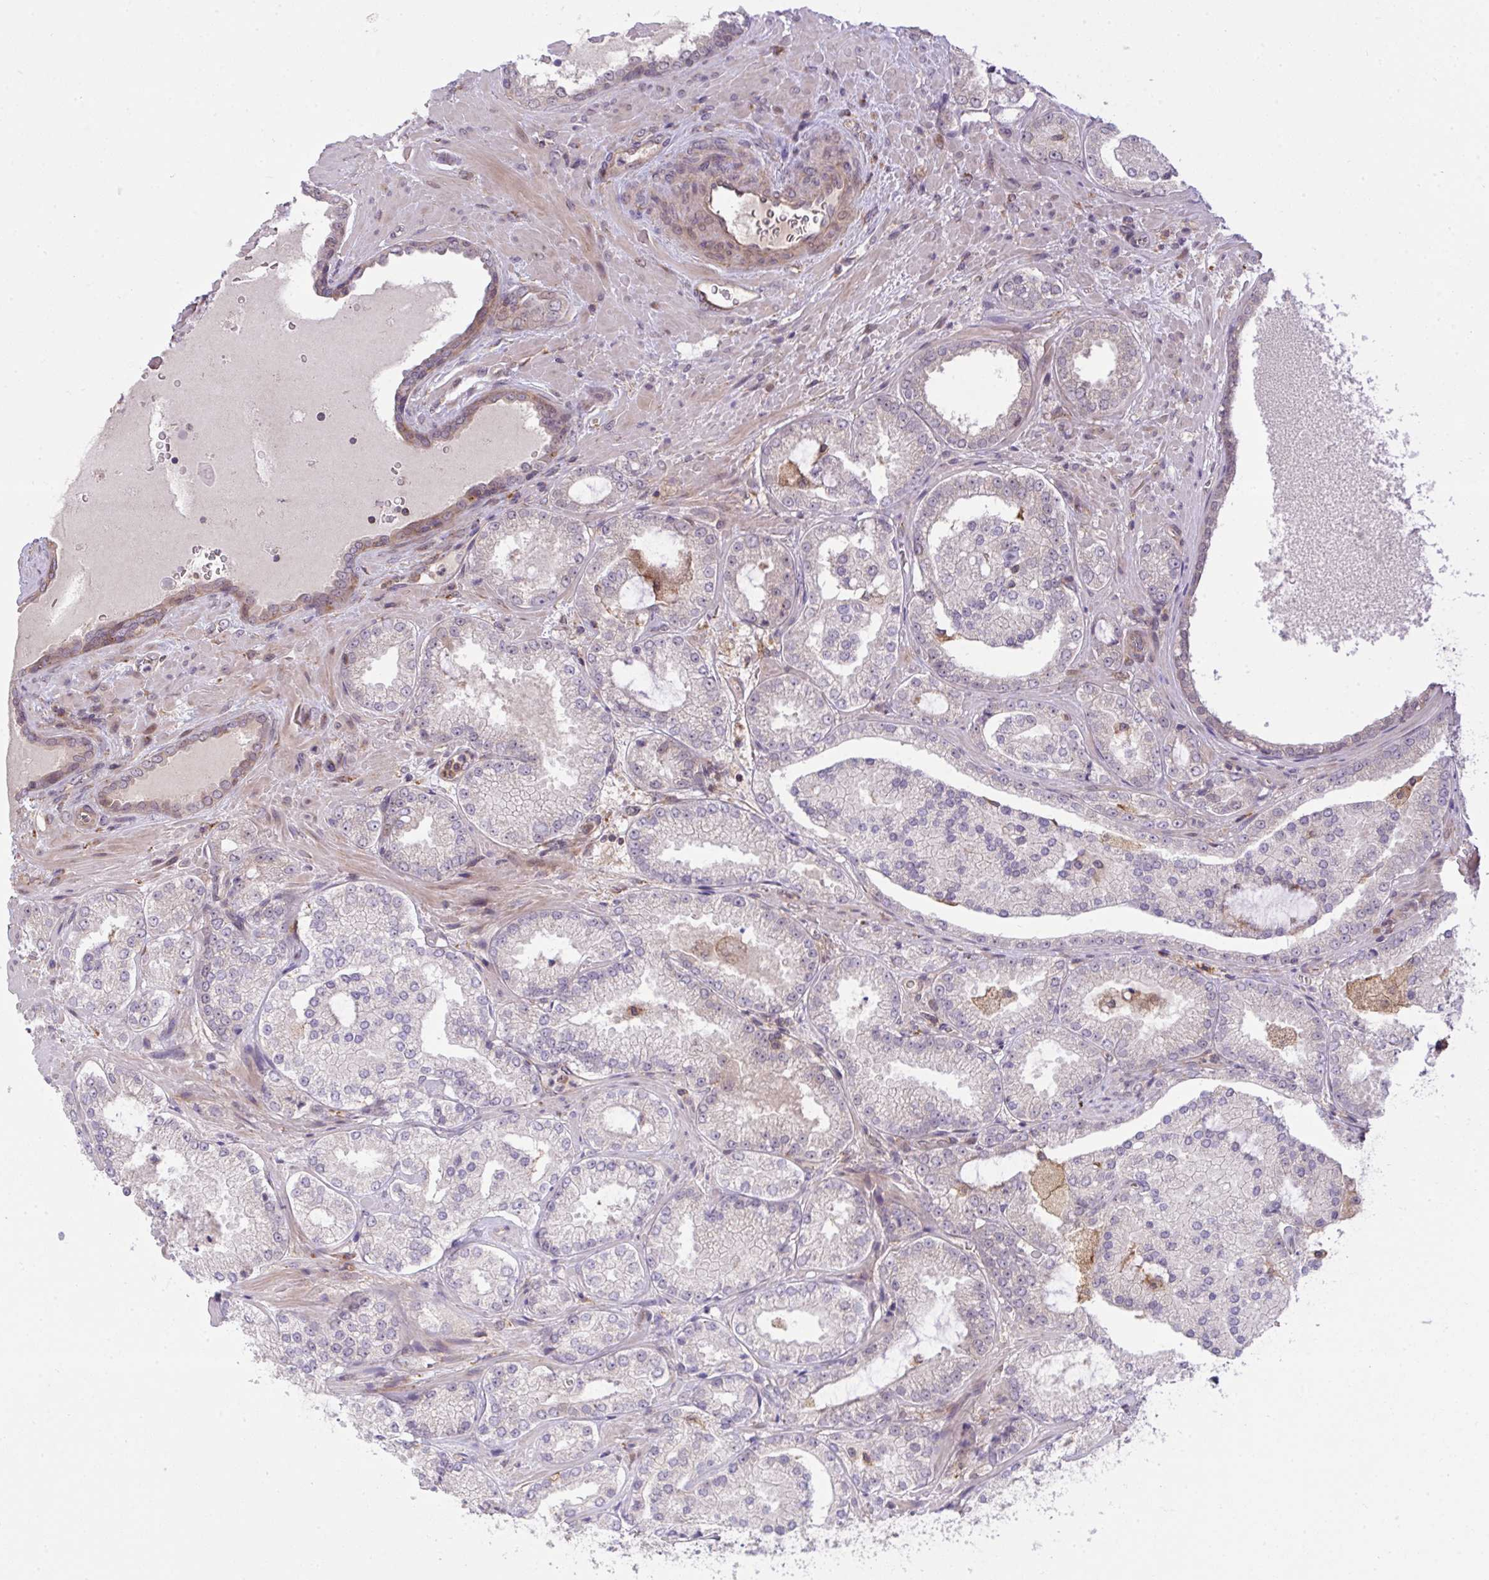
{"staining": {"intensity": "negative", "quantity": "none", "location": "none"}, "tissue": "prostate cancer", "cell_type": "Tumor cells", "image_type": "cancer", "snomed": [{"axis": "morphology", "description": "Adenocarcinoma, High grade"}, {"axis": "topography", "description": "Prostate"}], "caption": "IHC of human prostate adenocarcinoma (high-grade) displays no positivity in tumor cells. (Brightfield microscopy of DAB (3,3'-diaminobenzidine) immunohistochemistry at high magnification).", "gene": "SLC9A6", "patient": {"sex": "male", "age": 73}}